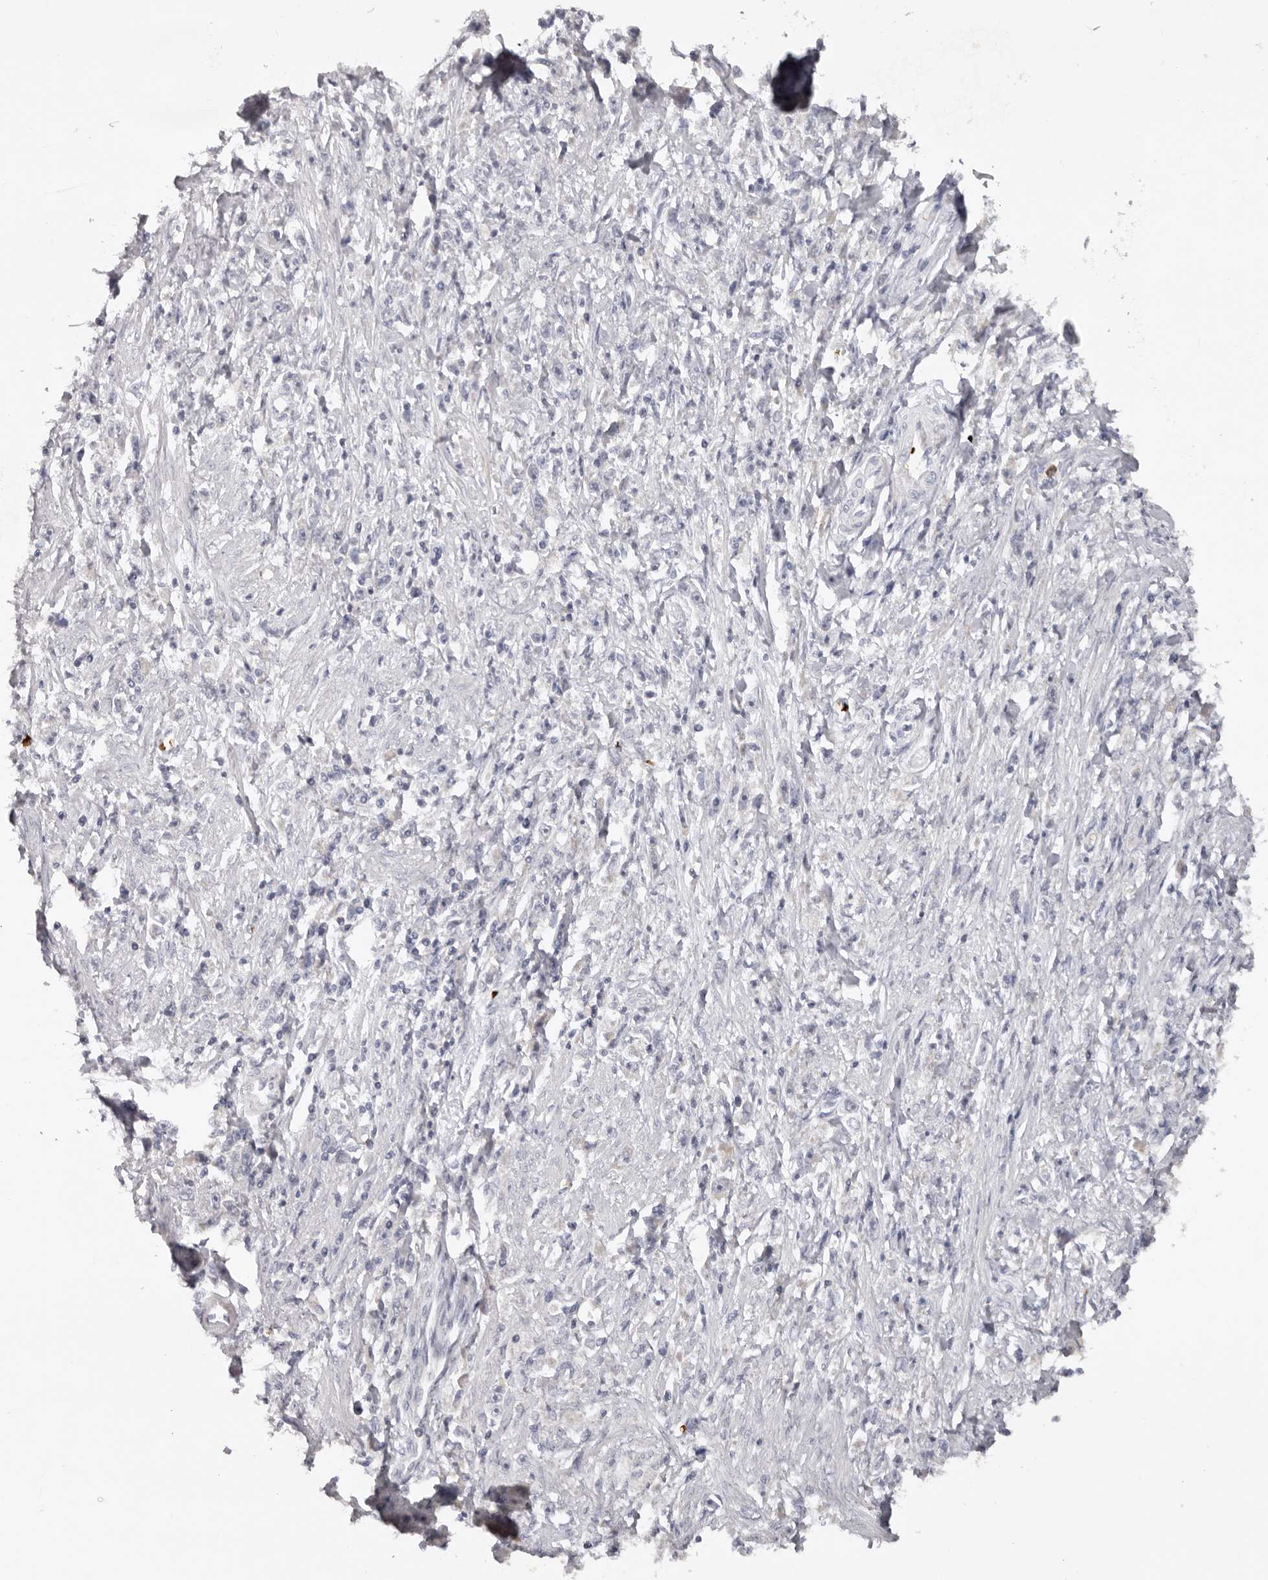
{"staining": {"intensity": "negative", "quantity": "none", "location": "none"}, "tissue": "stomach cancer", "cell_type": "Tumor cells", "image_type": "cancer", "snomed": [{"axis": "morphology", "description": "Adenocarcinoma, NOS"}, {"axis": "topography", "description": "Stomach"}], "caption": "Stomach cancer was stained to show a protein in brown. There is no significant positivity in tumor cells. (Immunohistochemistry, brightfield microscopy, high magnification).", "gene": "TNR", "patient": {"sex": "female", "age": 59}}